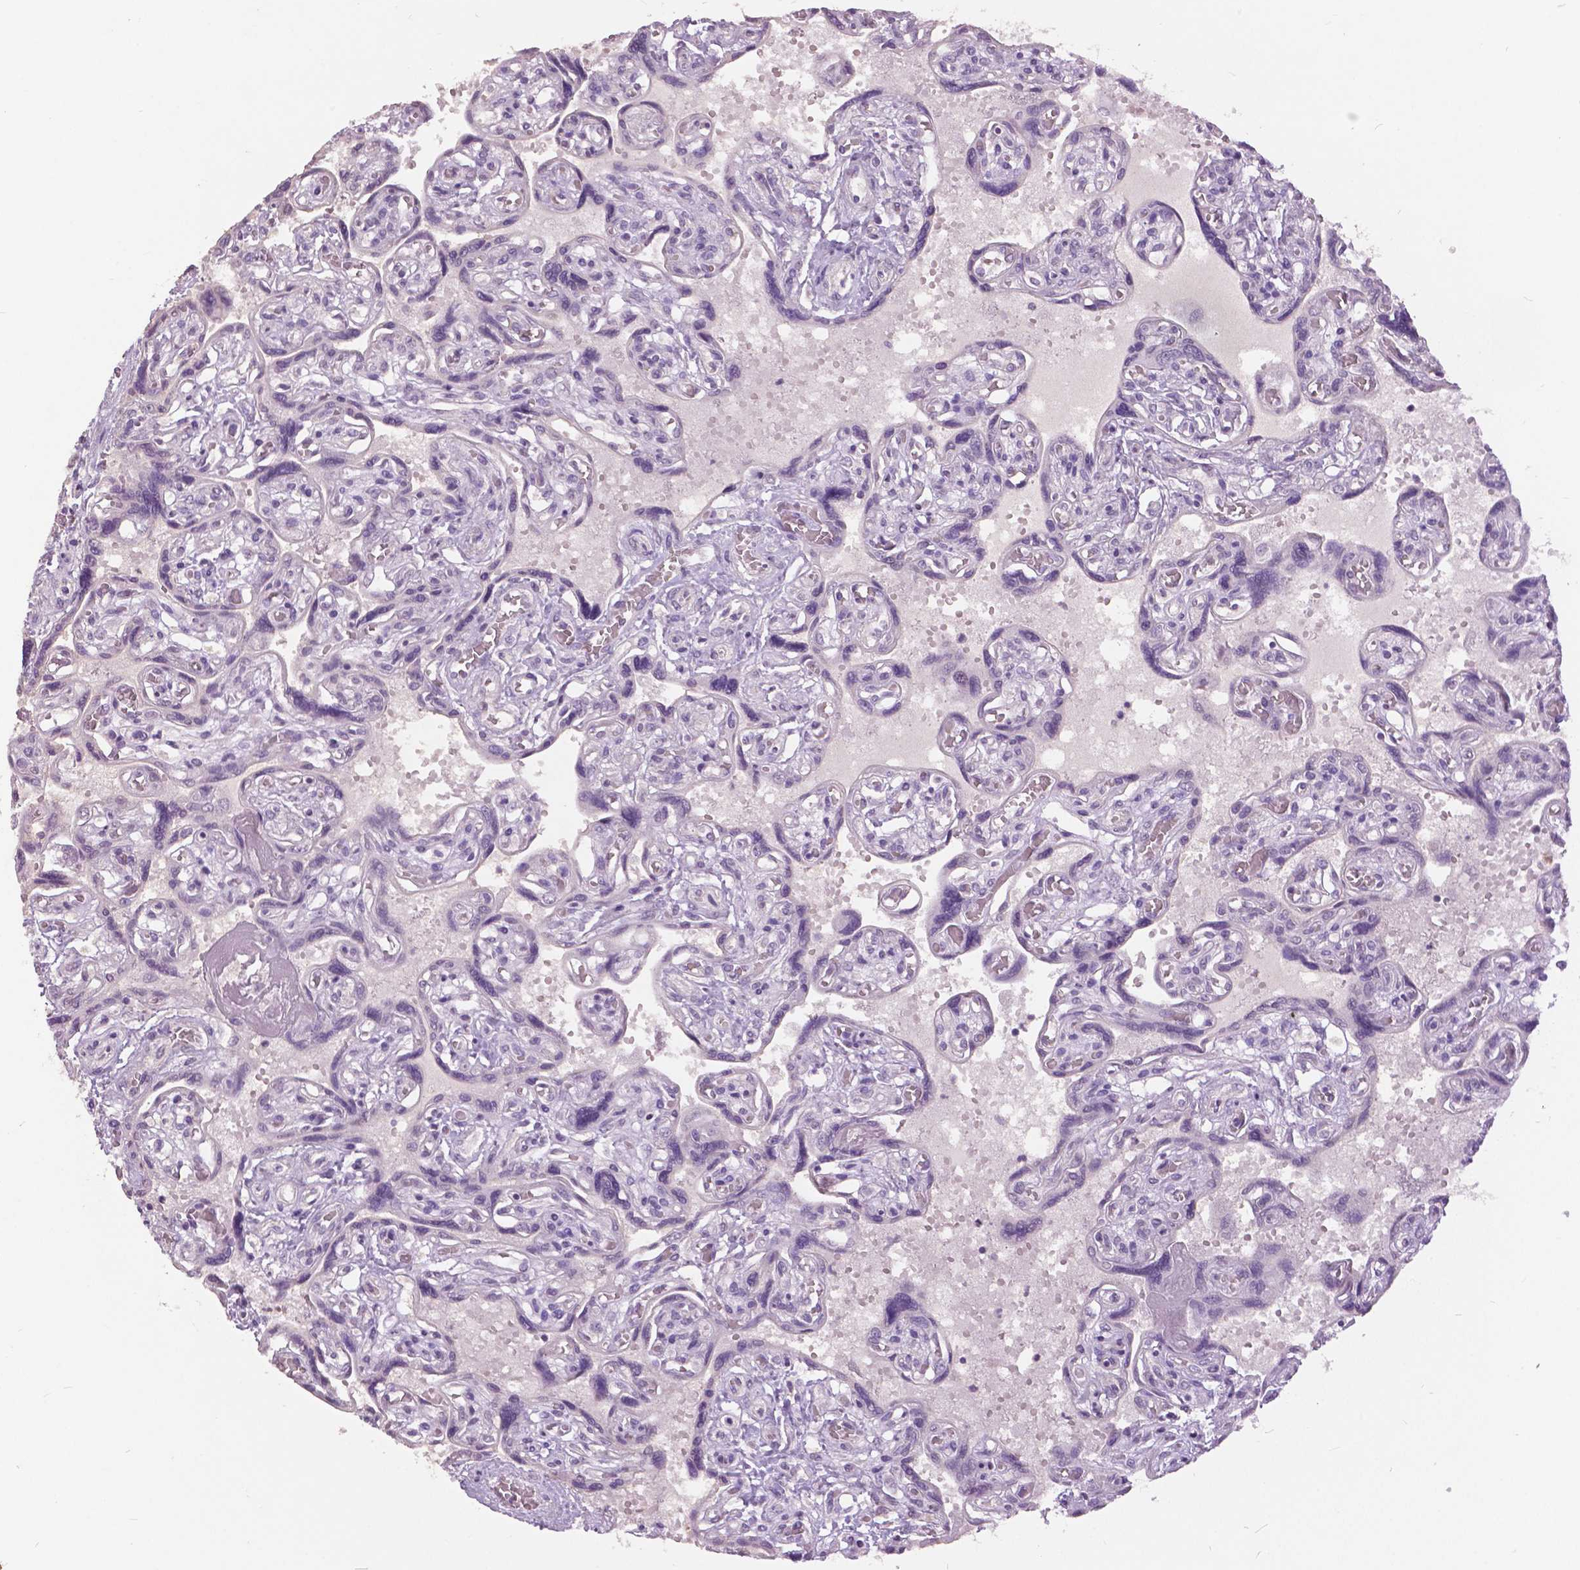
{"staining": {"intensity": "negative", "quantity": "none", "location": "none"}, "tissue": "placenta", "cell_type": "Decidual cells", "image_type": "normal", "snomed": [{"axis": "morphology", "description": "Normal tissue, NOS"}, {"axis": "topography", "description": "Placenta"}], "caption": "This is an immunohistochemistry (IHC) histopathology image of normal placenta. There is no positivity in decidual cells.", "gene": "GRIN2A", "patient": {"sex": "female", "age": 32}}